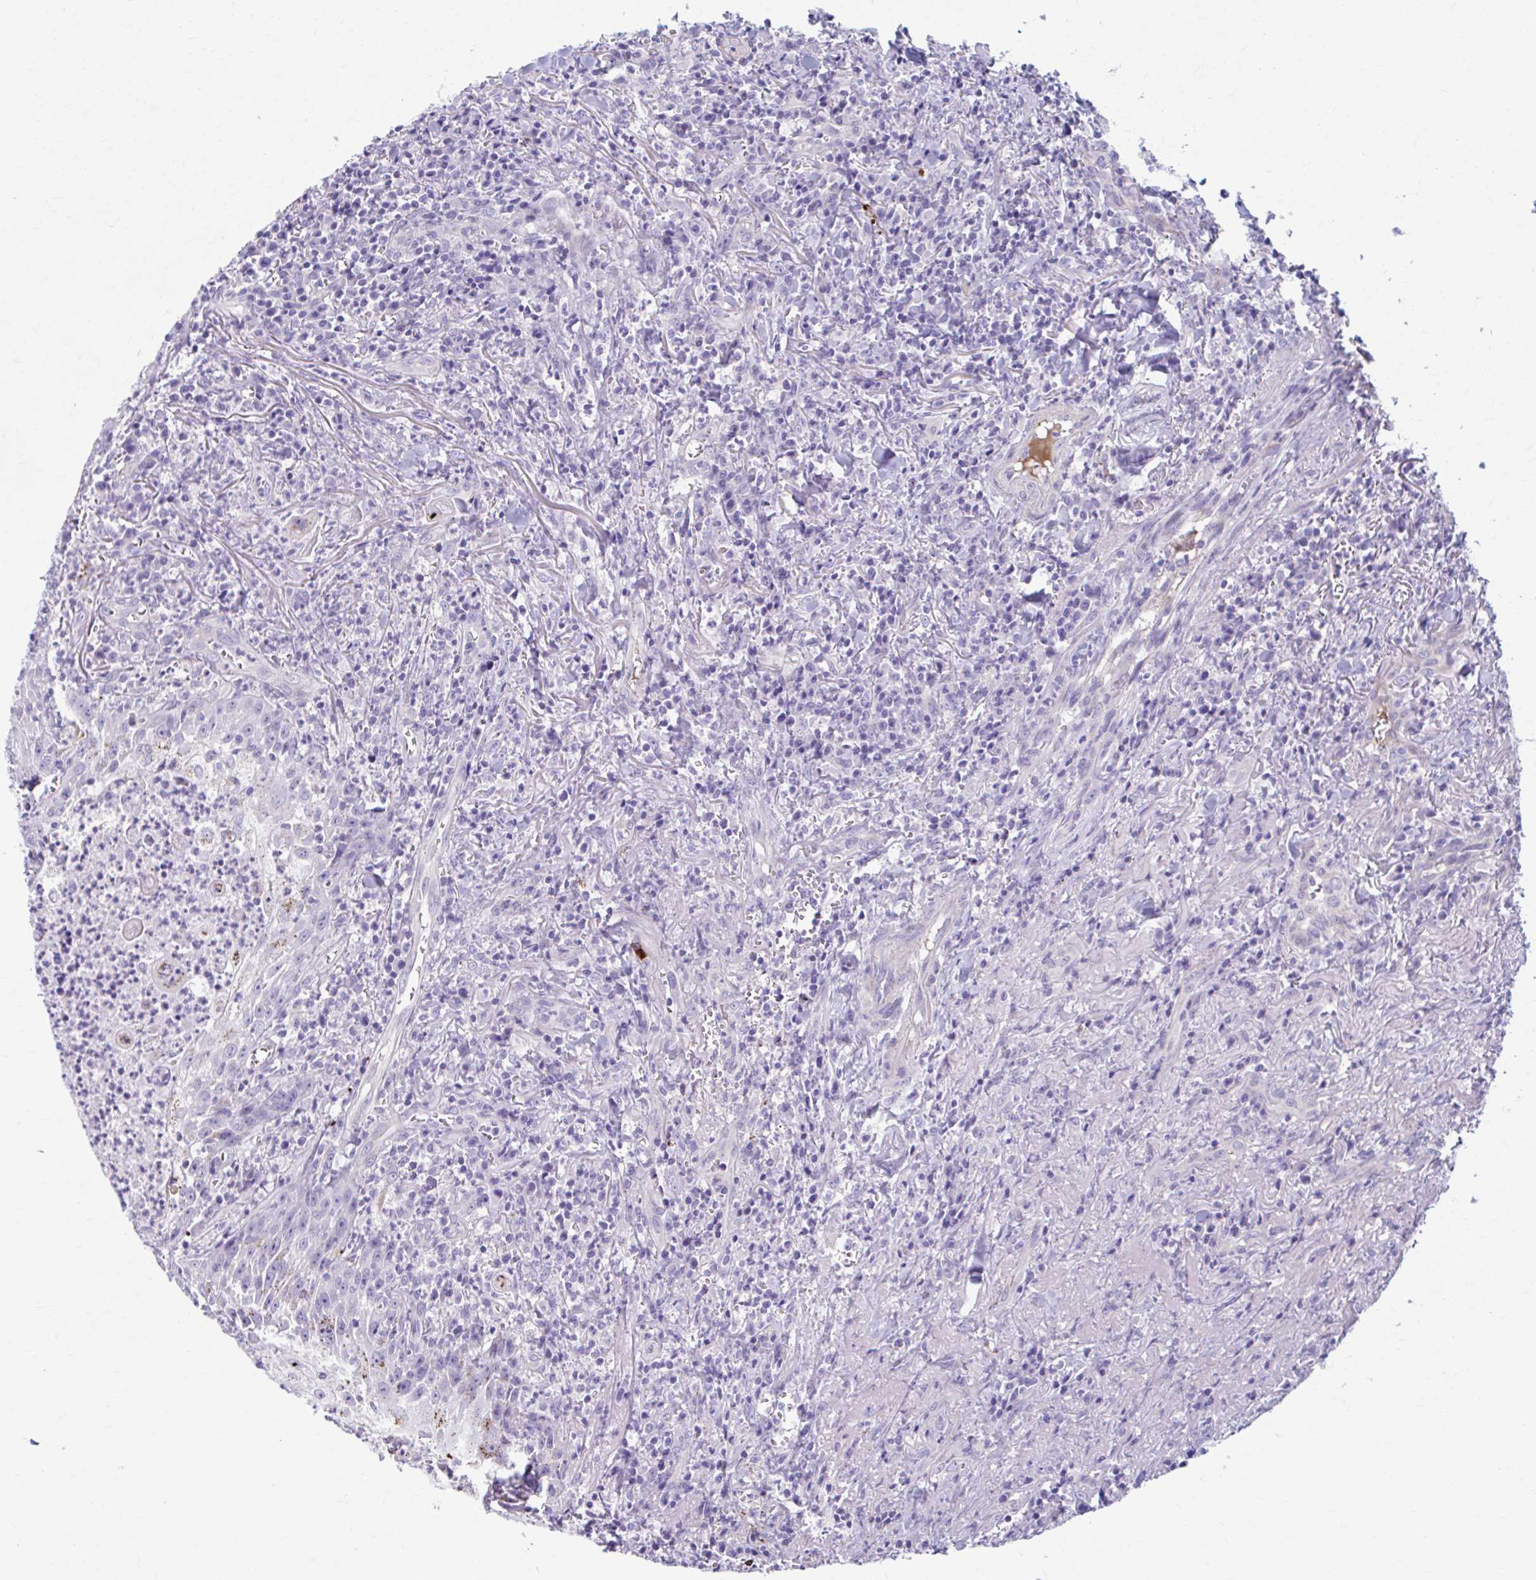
{"staining": {"intensity": "negative", "quantity": "none", "location": "none"}, "tissue": "head and neck cancer", "cell_type": "Tumor cells", "image_type": "cancer", "snomed": [{"axis": "morphology", "description": "Normal tissue, NOS"}, {"axis": "morphology", "description": "Squamous cell carcinoma, NOS"}, {"axis": "topography", "description": "Oral tissue"}, {"axis": "topography", "description": "Head-Neck"}], "caption": "High power microscopy micrograph of an immunohistochemistry (IHC) histopathology image of squamous cell carcinoma (head and neck), revealing no significant positivity in tumor cells.", "gene": "C12orf71", "patient": {"sex": "female", "age": 70}}